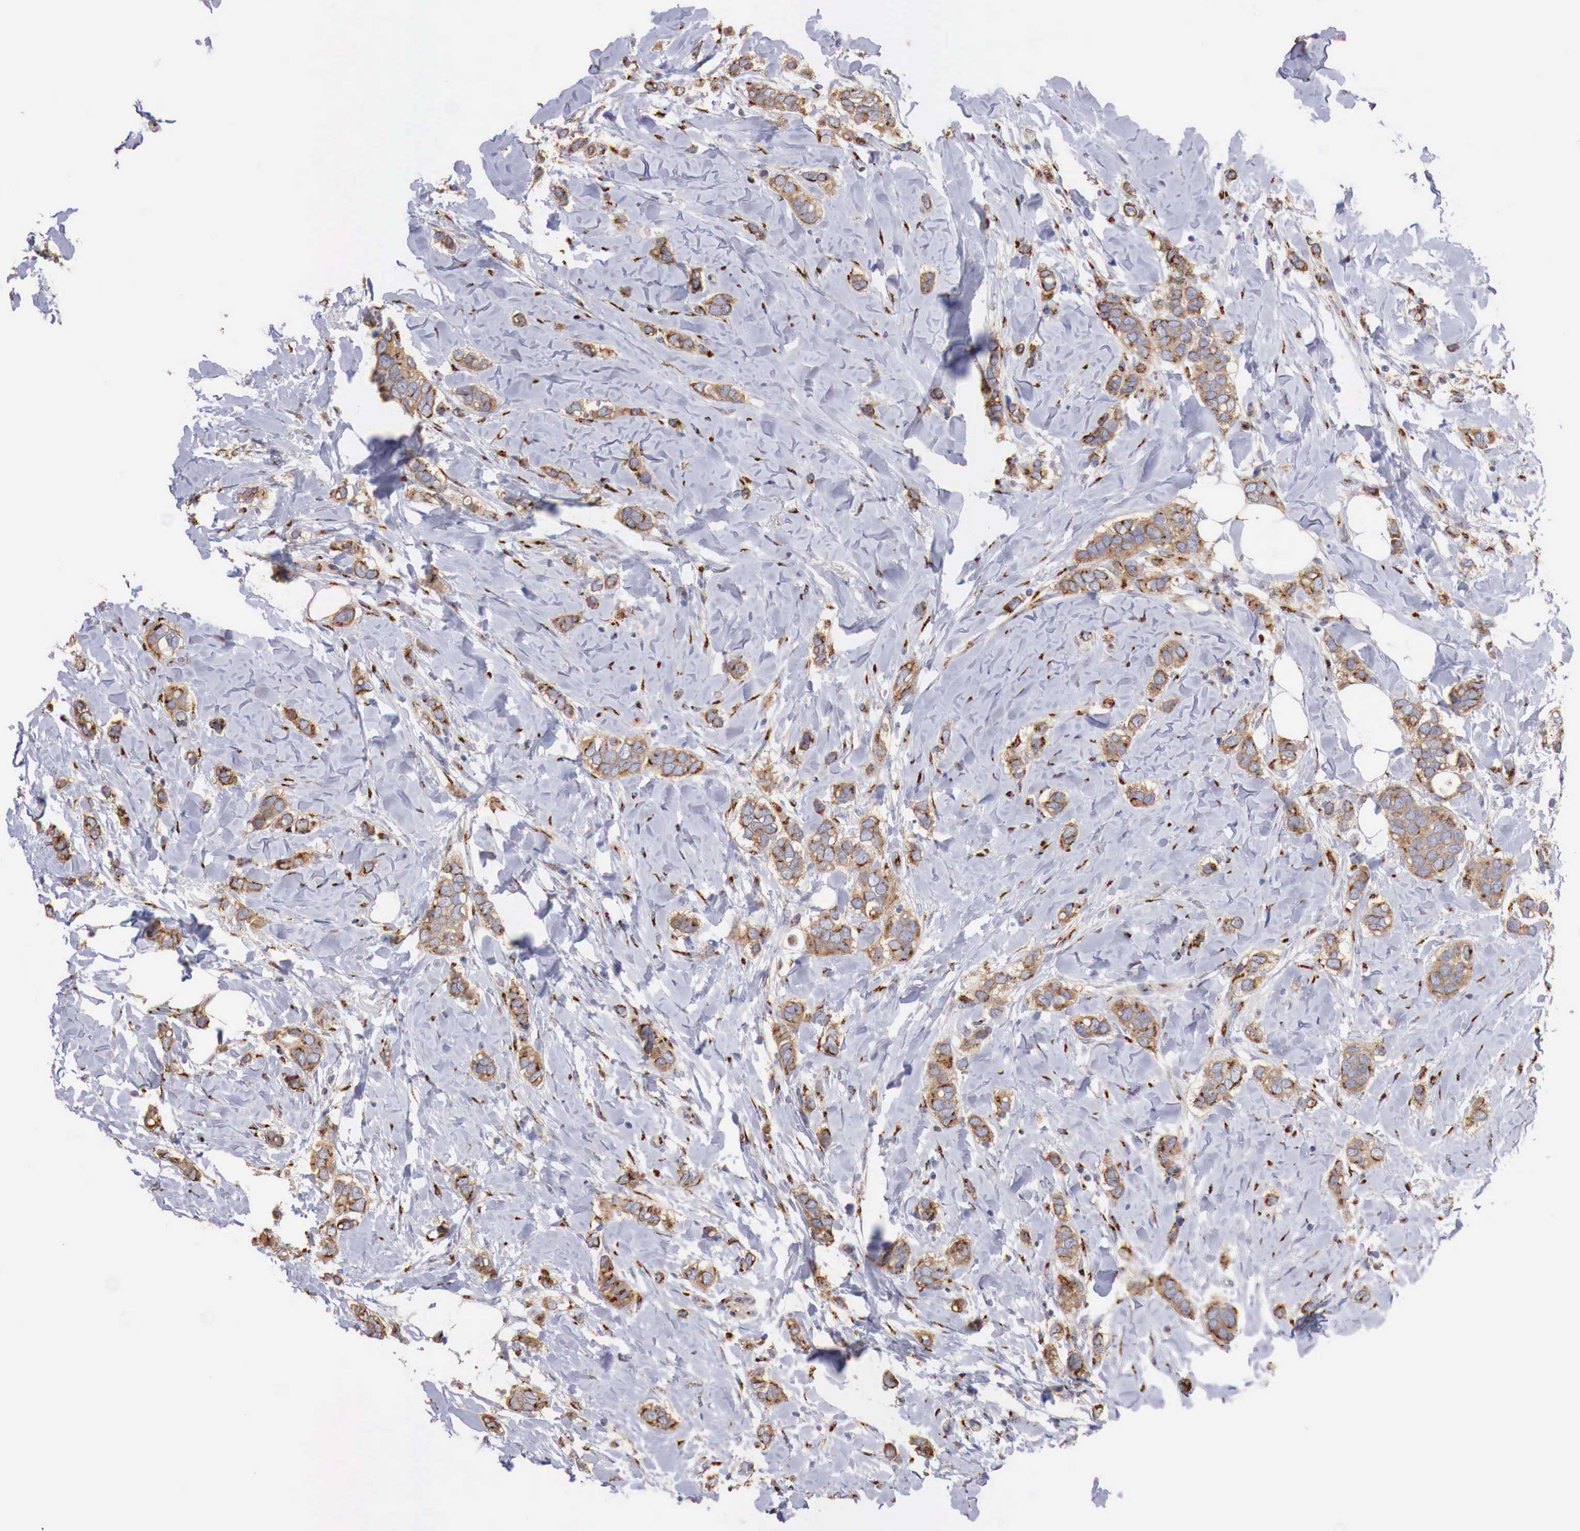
{"staining": {"intensity": "moderate", "quantity": ">75%", "location": "cytoplasmic/membranous"}, "tissue": "breast cancer", "cell_type": "Tumor cells", "image_type": "cancer", "snomed": [{"axis": "morphology", "description": "Duct carcinoma"}, {"axis": "topography", "description": "Breast"}], "caption": "The micrograph demonstrates staining of breast cancer (intraductal carcinoma), revealing moderate cytoplasmic/membranous protein expression (brown color) within tumor cells. The protein is stained brown, and the nuclei are stained in blue (DAB (3,3'-diaminobenzidine) IHC with brightfield microscopy, high magnification).", "gene": "SYAP1", "patient": {"sex": "female", "age": 72}}